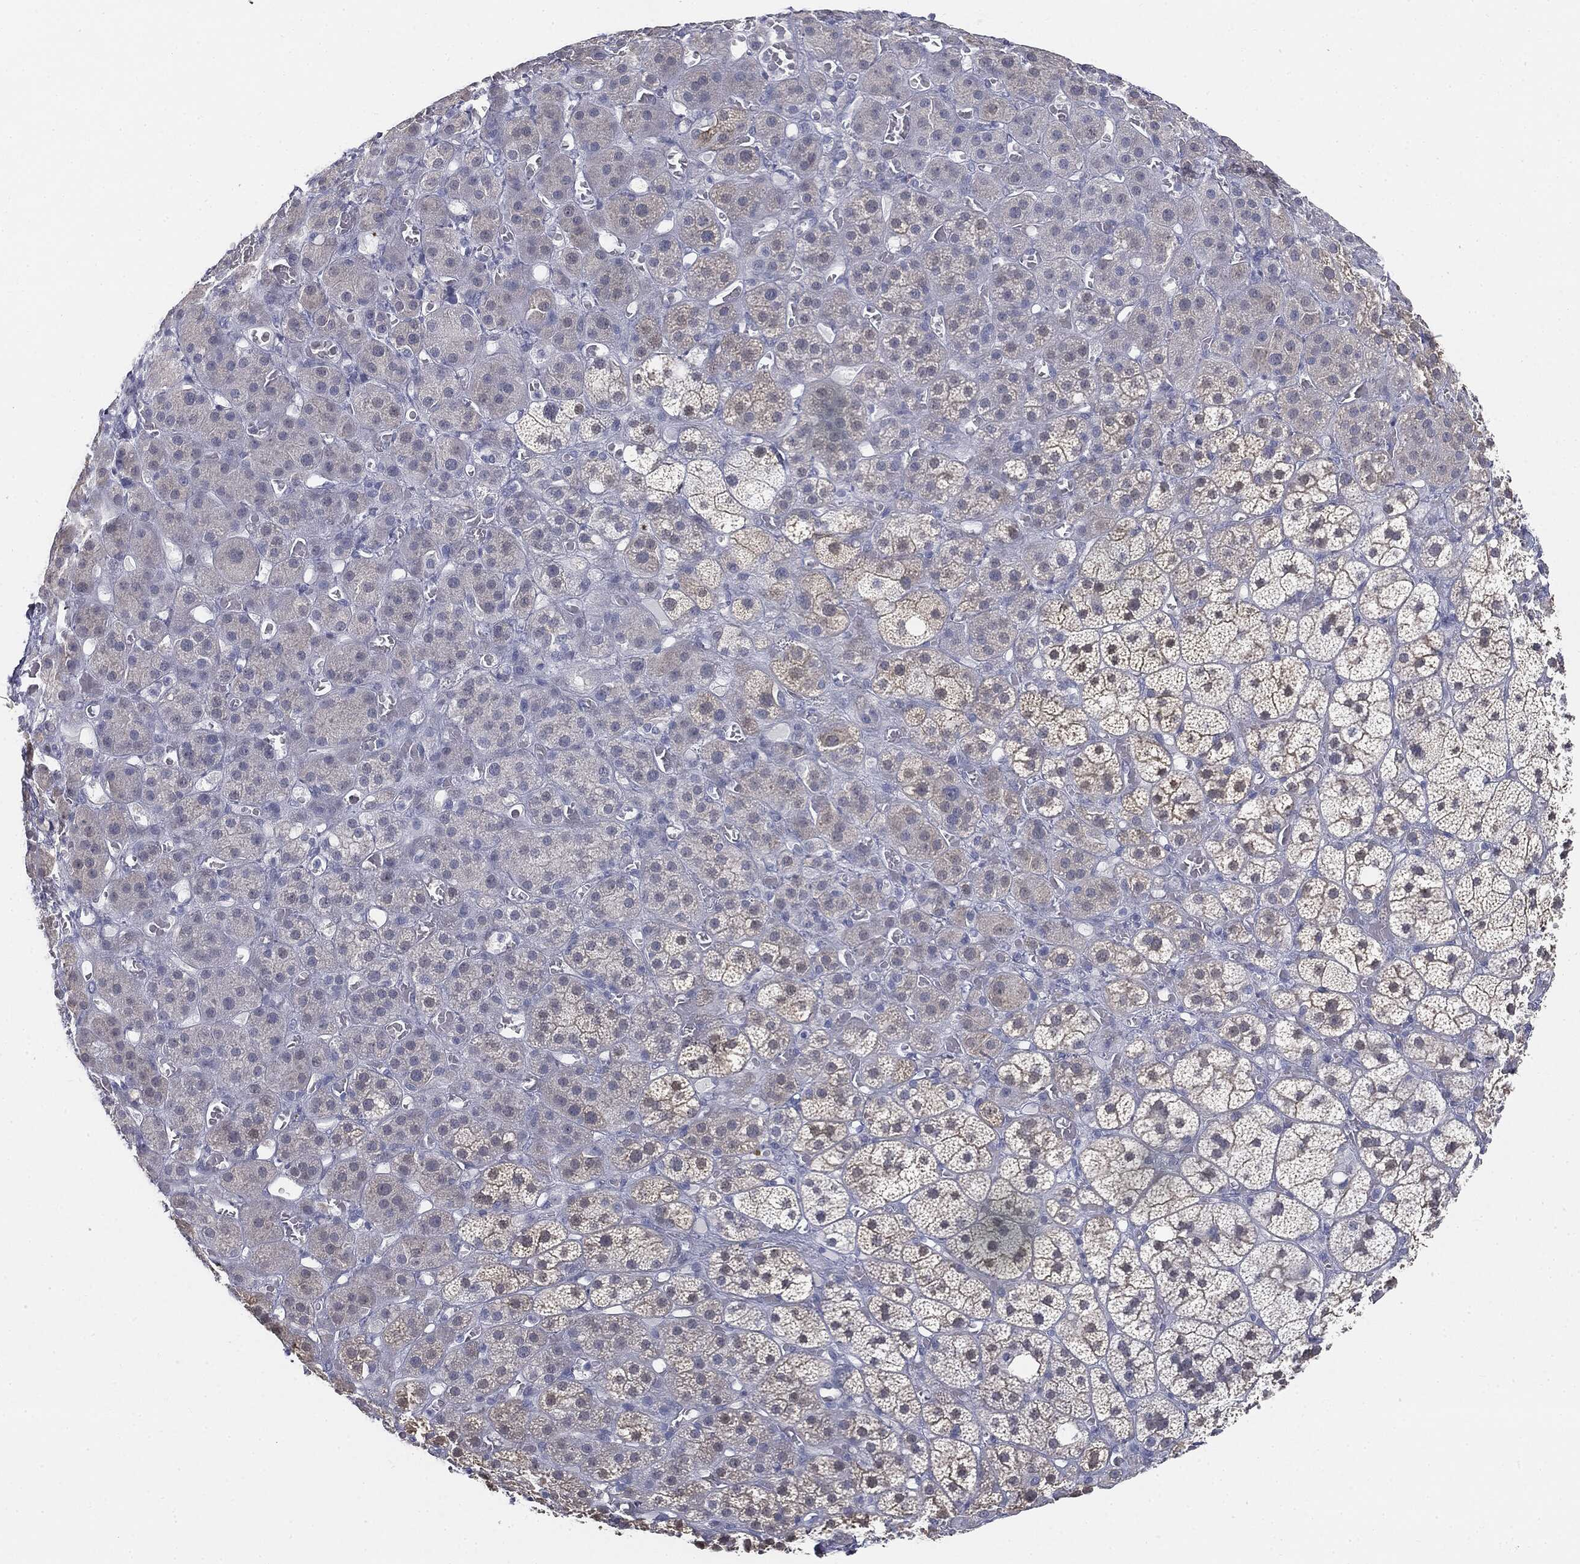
{"staining": {"intensity": "moderate", "quantity": "<25%", "location": "cytoplasmic/membranous"}, "tissue": "adrenal gland", "cell_type": "Glandular cells", "image_type": "normal", "snomed": [{"axis": "morphology", "description": "Normal tissue, NOS"}, {"axis": "topography", "description": "Adrenal gland"}], "caption": "Protein staining of normal adrenal gland displays moderate cytoplasmic/membranous positivity in approximately <25% of glandular cells.", "gene": "MUC5AC", "patient": {"sex": "male", "age": 70}}